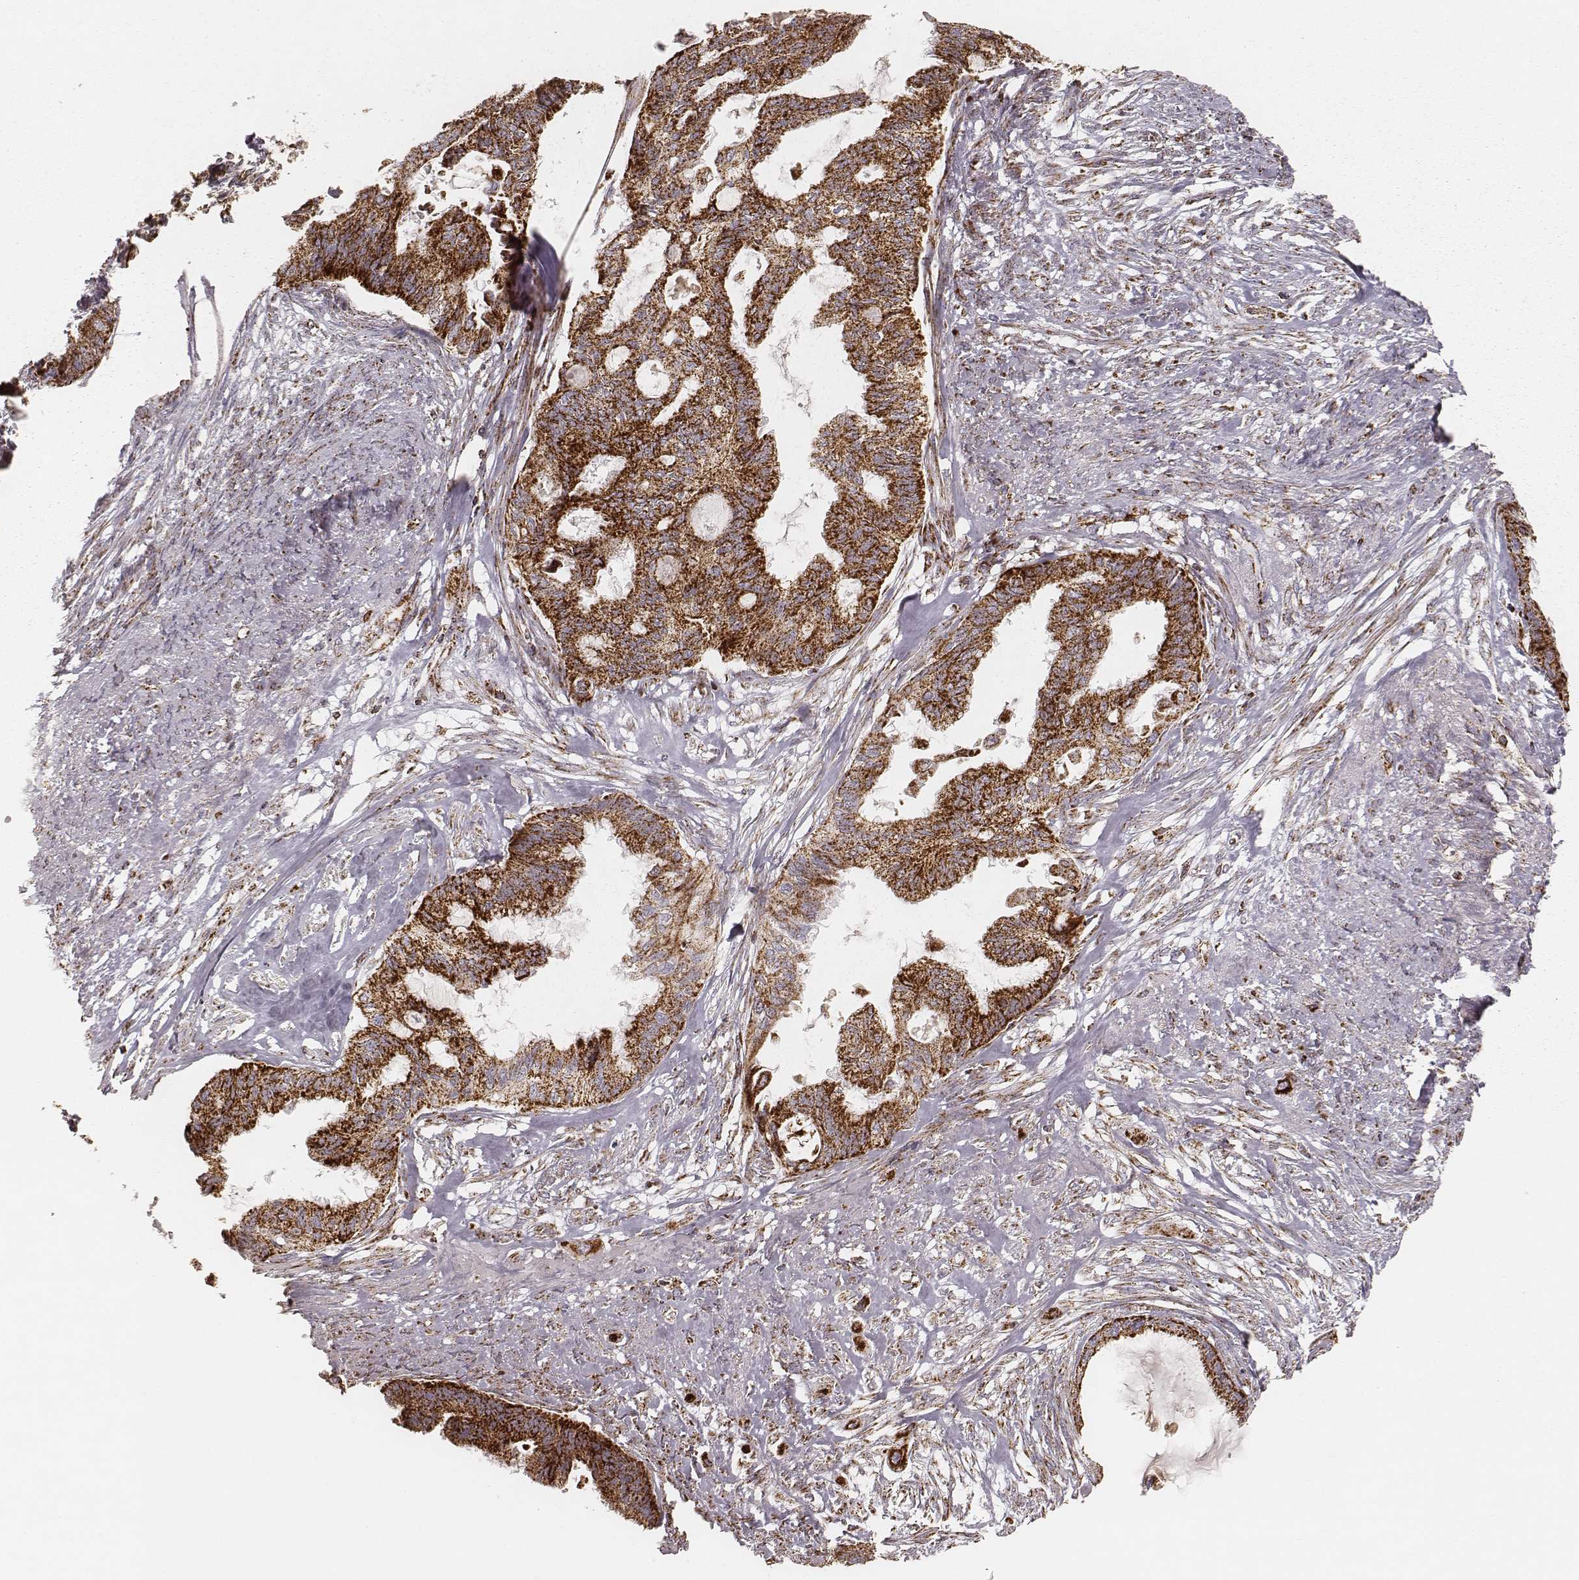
{"staining": {"intensity": "strong", "quantity": ">75%", "location": "cytoplasmic/membranous"}, "tissue": "endometrial cancer", "cell_type": "Tumor cells", "image_type": "cancer", "snomed": [{"axis": "morphology", "description": "Adenocarcinoma, NOS"}, {"axis": "topography", "description": "Endometrium"}], "caption": "The photomicrograph demonstrates immunohistochemical staining of endometrial adenocarcinoma. There is strong cytoplasmic/membranous expression is appreciated in approximately >75% of tumor cells.", "gene": "CS", "patient": {"sex": "female", "age": 86}}